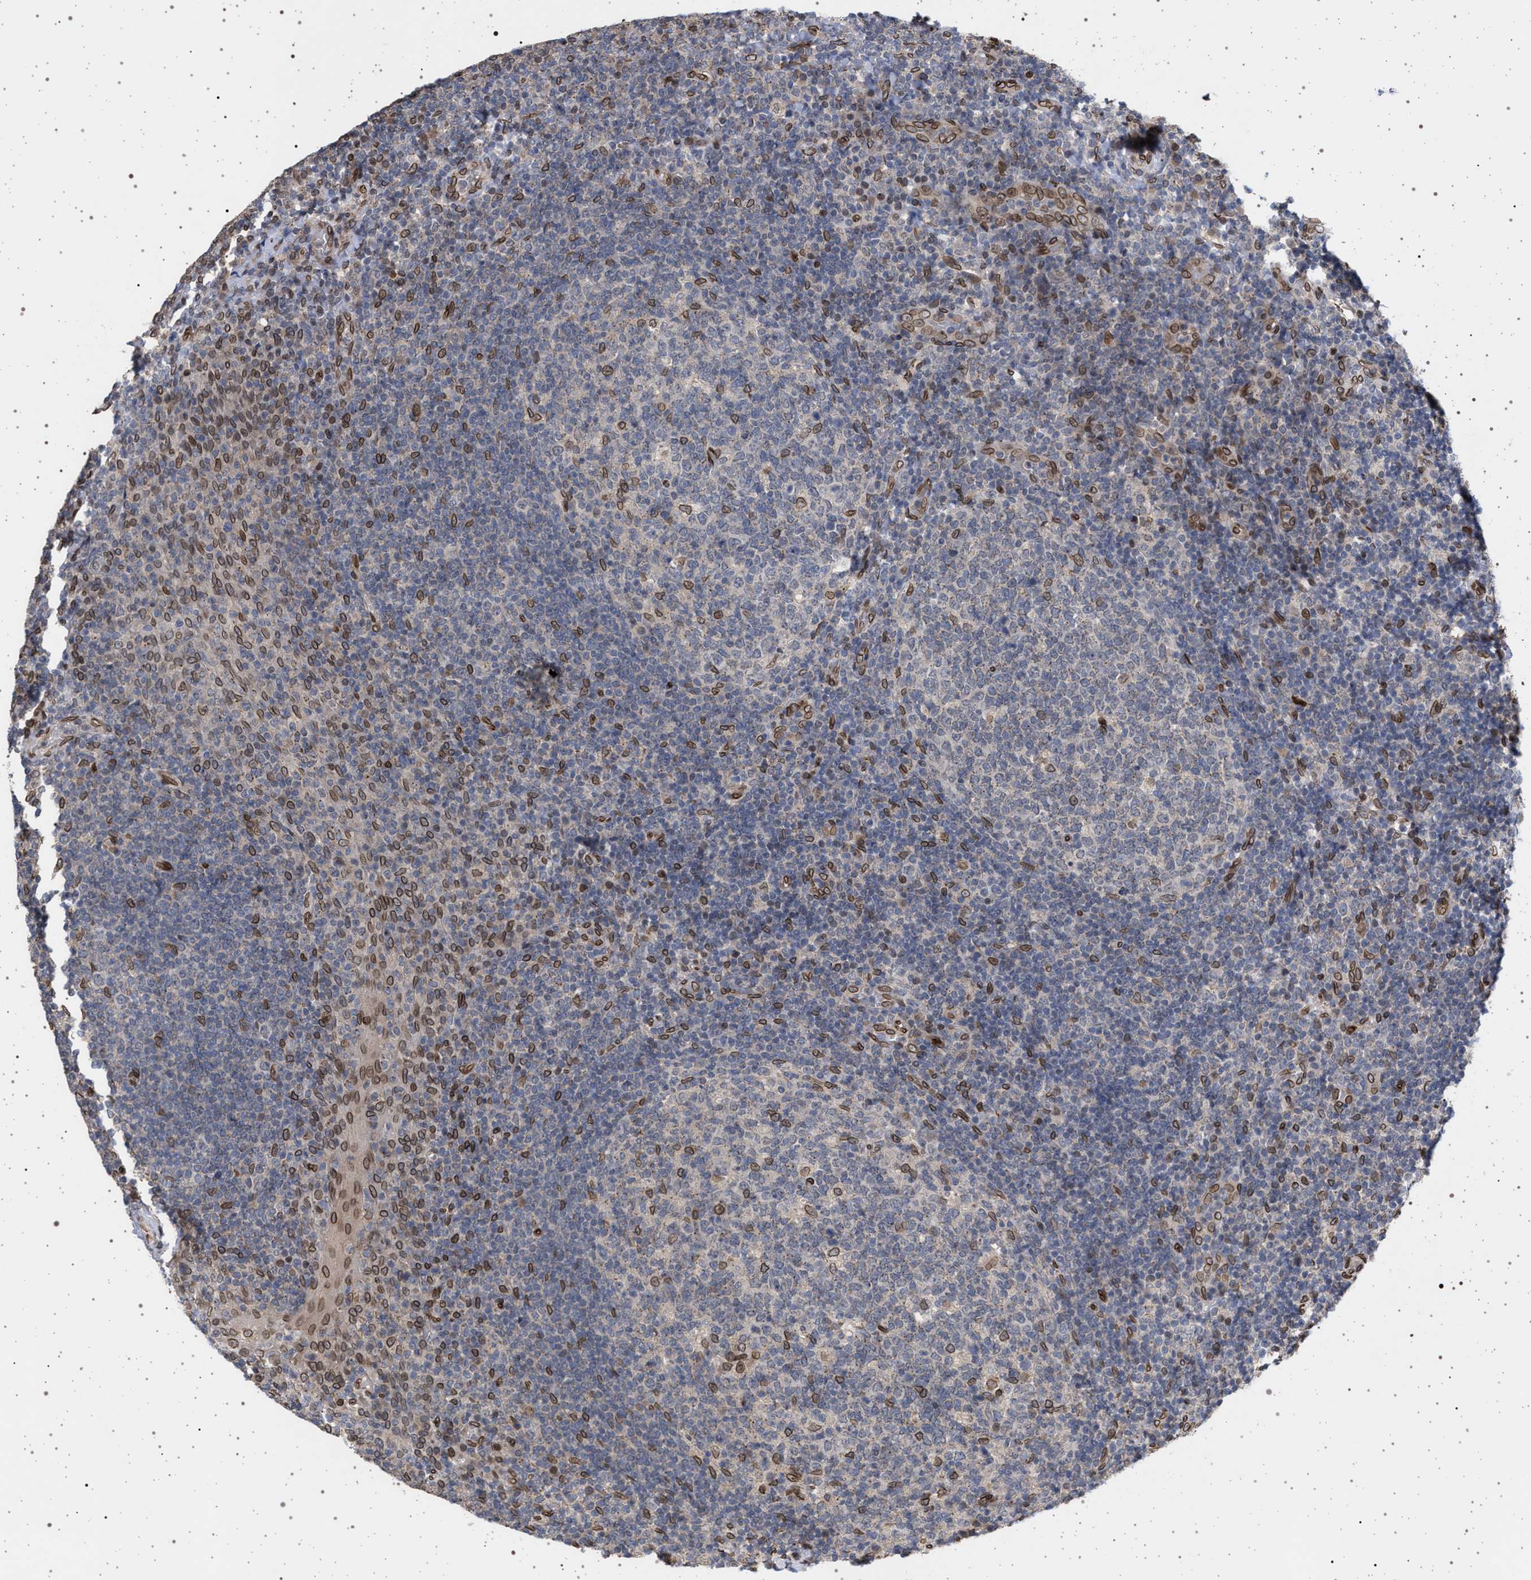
{"staining": {"intensity": "moderate", "quantity": "<25%", "location": "cytoplasmic/membranous,nuclear"}, "tissue": "tonsil", "cell_type": "Germinal center cells", "image_type": "normal", "snomed": [{"axis": "morphology", "description": "Normal tissue, NOS"}, {"axis": "topography", "description": "Tonsil"}], "caption": "Immunohistochemistry (IHC) (DAB) staining of normal tonsil displays moderate cytoplasmic/membranous,nuclear protein staining in approximately <25% of germinal center cells. (DAB IHC with brightfield microscopy, high magnification).", "gene": "ING2", "patient": {"sex": "female", "age": 19}}